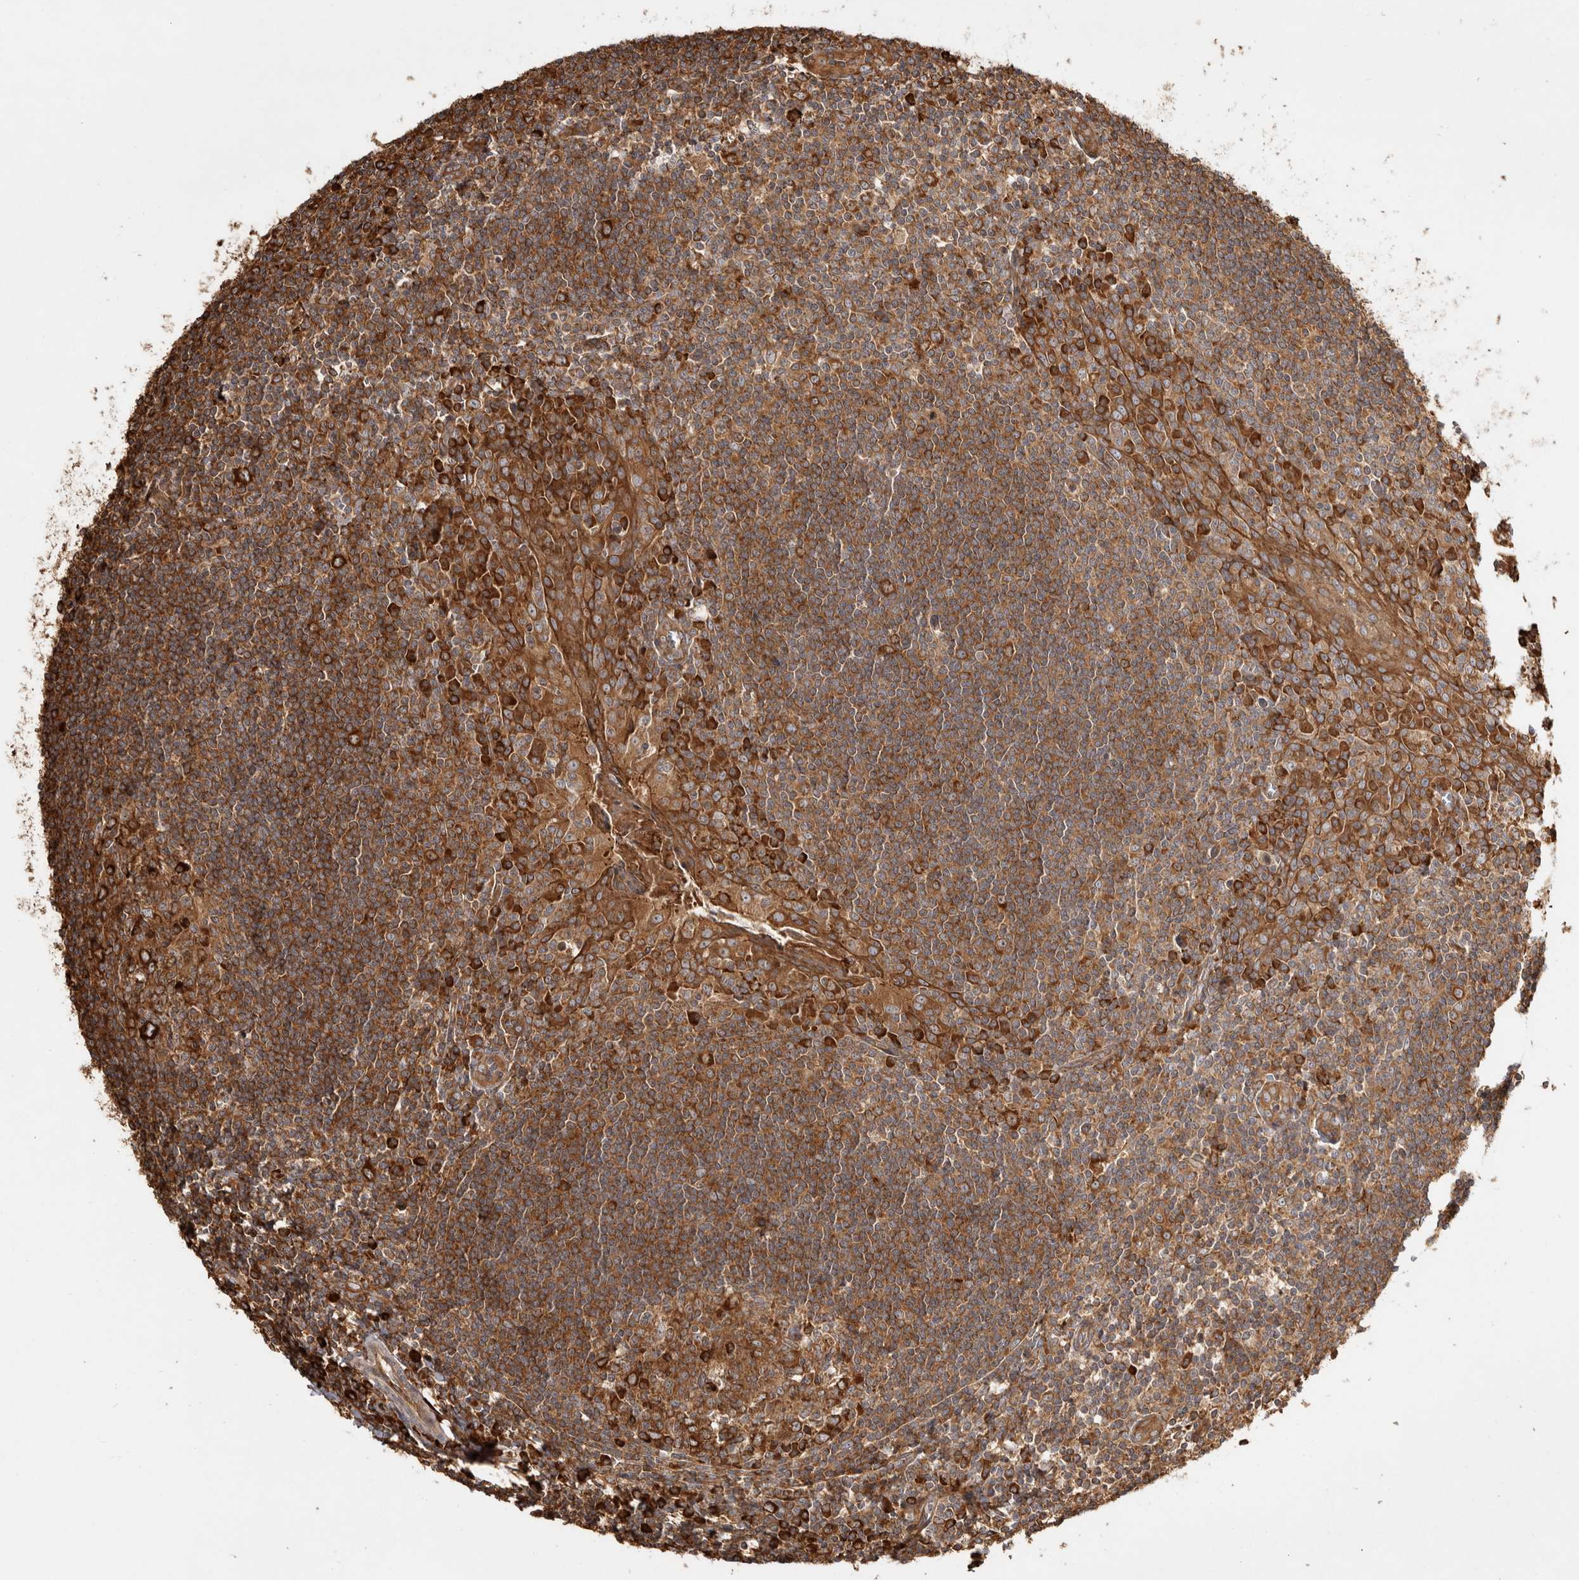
{"staining": {"intensity": "strong", "quantity": ">75%", "location": "cytoplasmic/membranous"}, "tissue": "tonsil", "cell_type": "Germinal center cells", "image_type": "normal", "snomed": [{"axis": "morphology", "description": "Normal tissue, NOS"}, {"axis": "topography", "description": "Tonsil"}], "caption": "Immunohistochemistry staining of unremarkable tonsil, which reveals high levels of strong cytoplasmic/membranous staining in approximately >75% of germinal center cells indicating strong cytoplasmic/membranous protein staining. The staining was performed using DAB (3,3'-diaminobenzidine) (brown) for protein detection and nuclei were counterstained in hematoxylin (blue).", "gene": "CAMSAP2", "patient": {"sex": "male", "age": 27}}